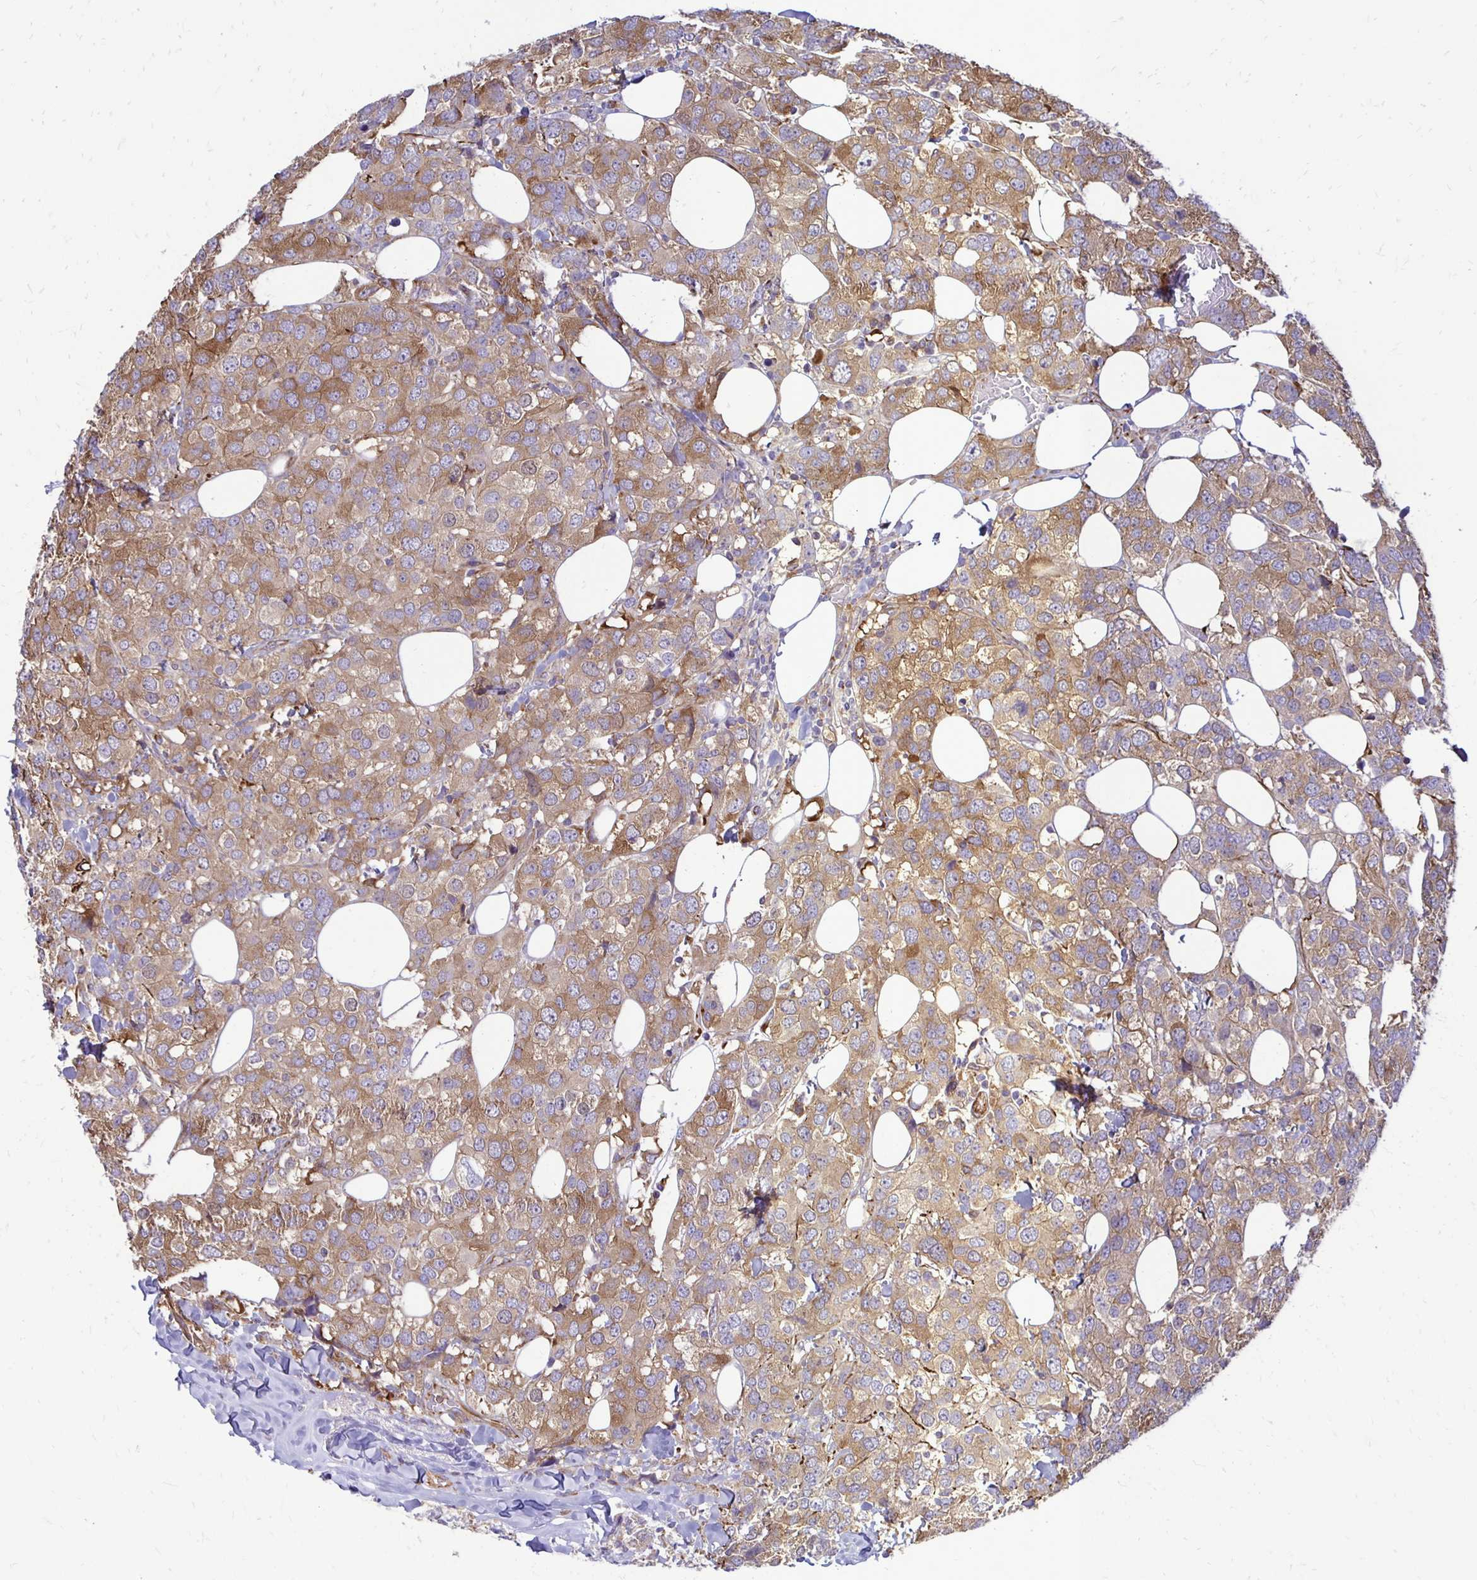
{"staining": {"intensity": "moderate", "quantity": ">75%", "location": "cytoplasmic/membranous"}, "tissue": "breast cancer", "cell_type": "Tumor cells", "image_type": "cancer", "snomed": [{"axis": "morphology", "description": "Lobular carcinoma"}, {"axis": "topography", "description": "Breast"}], "caption": "High-power microscopy captured an immunohistochemistry micrograph of lobular carcinoma (breast), revealing moderate cytoplasmic/membranous positivity in approximately >75% of tumor cells. (IHC, brightfield microscopy, high magnification).", "gene": "CTPS1", "patient": {"sex": "female", "age": 59}}